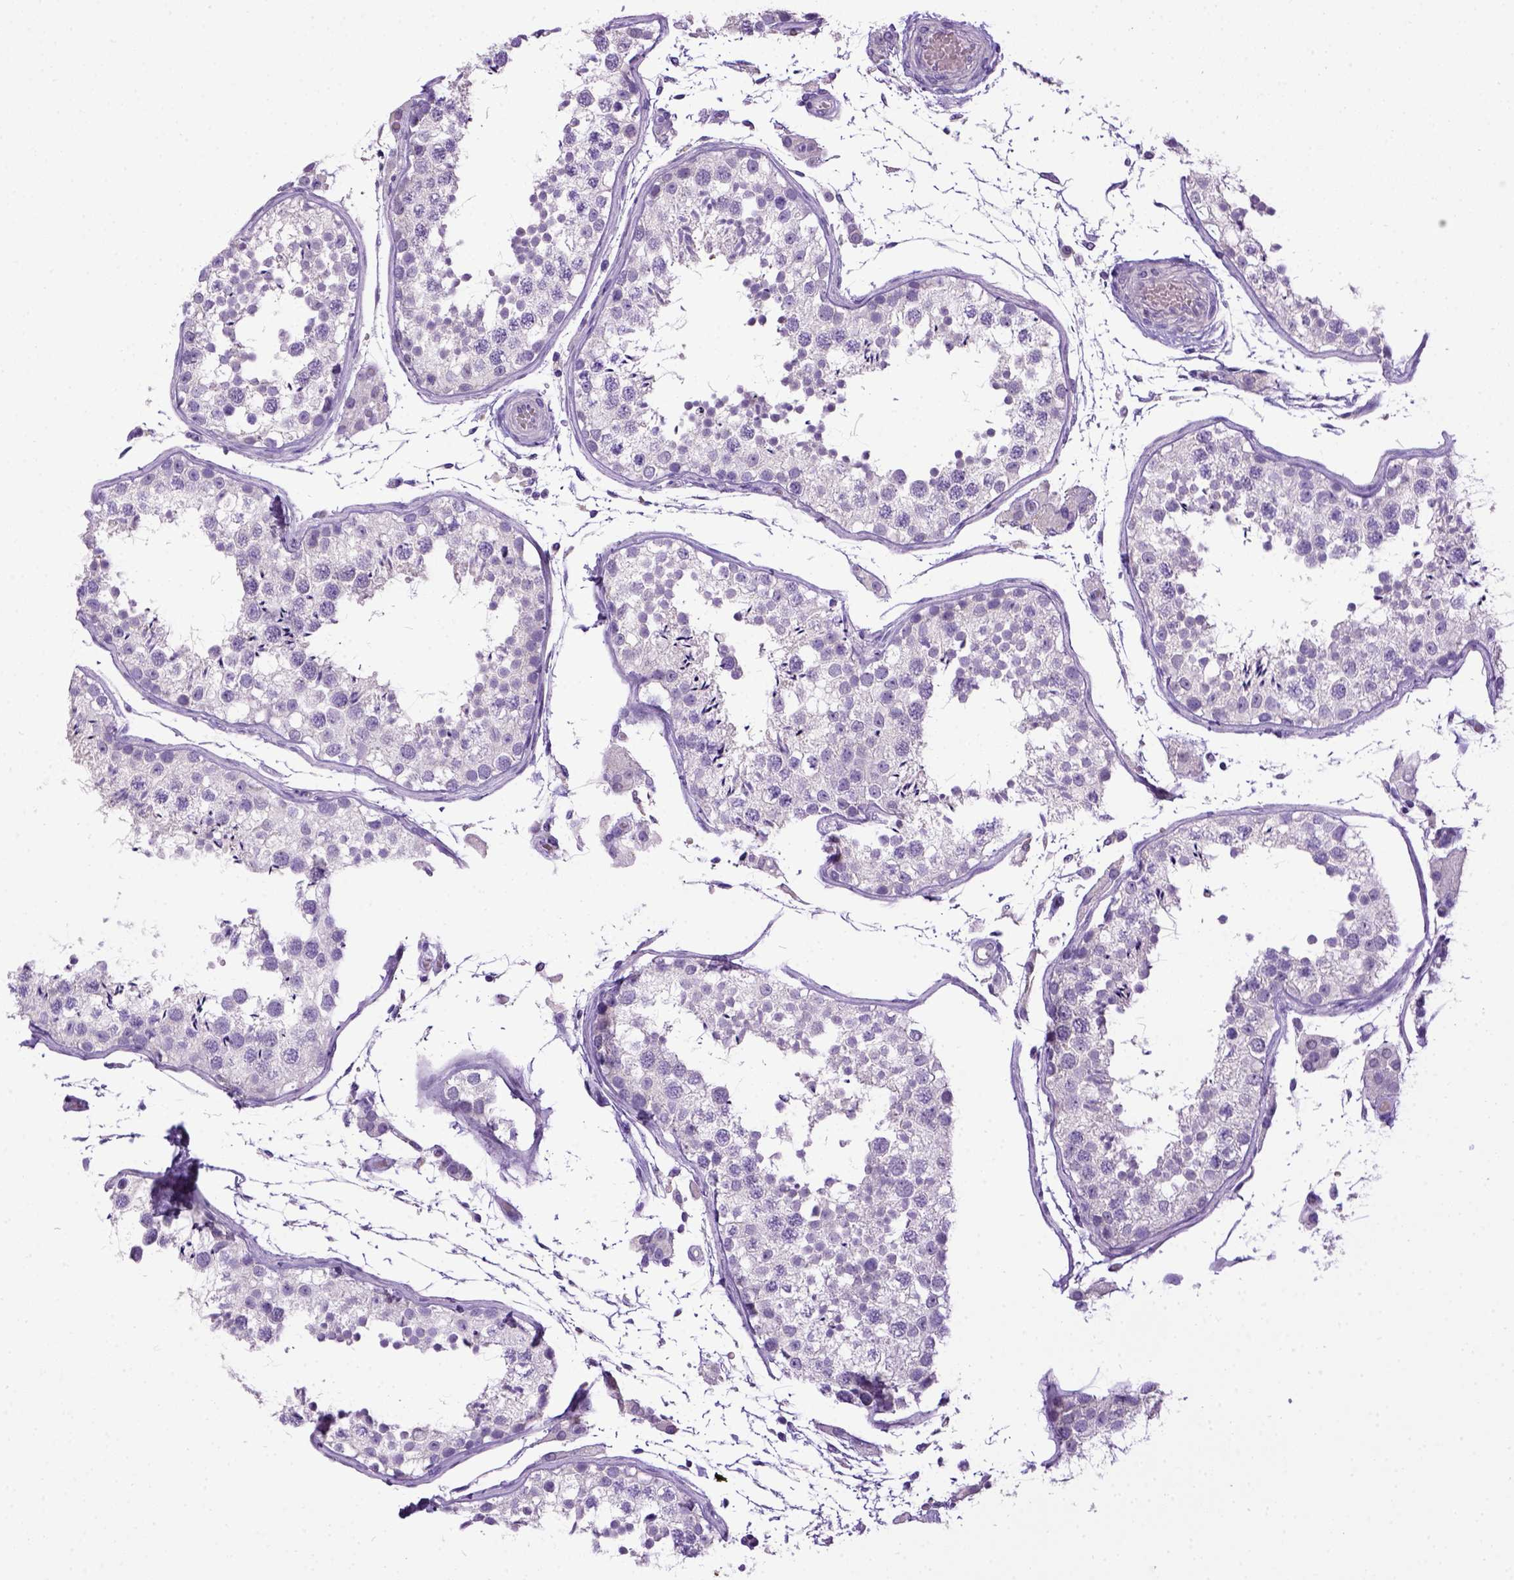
{"staining": {"intensity": "negative", "quantity": "none", "location": "none"}, "tissue": "testis", "cell_type": "Cells in seminiferous ducts", "image_type": "normal", "snomed": [{"axis": "morphology", "description": "Normal tissue, NOS"}, {"axis": "topography", "description": "Testis"}], "caption": "Immunohistochemistry photomicrograph of unremarkable testis: testis stained with DAB (3,3'-diaminobenzidine) demonstrates no significant protein positivity in cells in seminiferous ducts. (Immunohistochemistry (ihc), brightfield microscopy, high magnification).", "gene": "CDH1", "patient": {"sex": "male", "age": 29}}